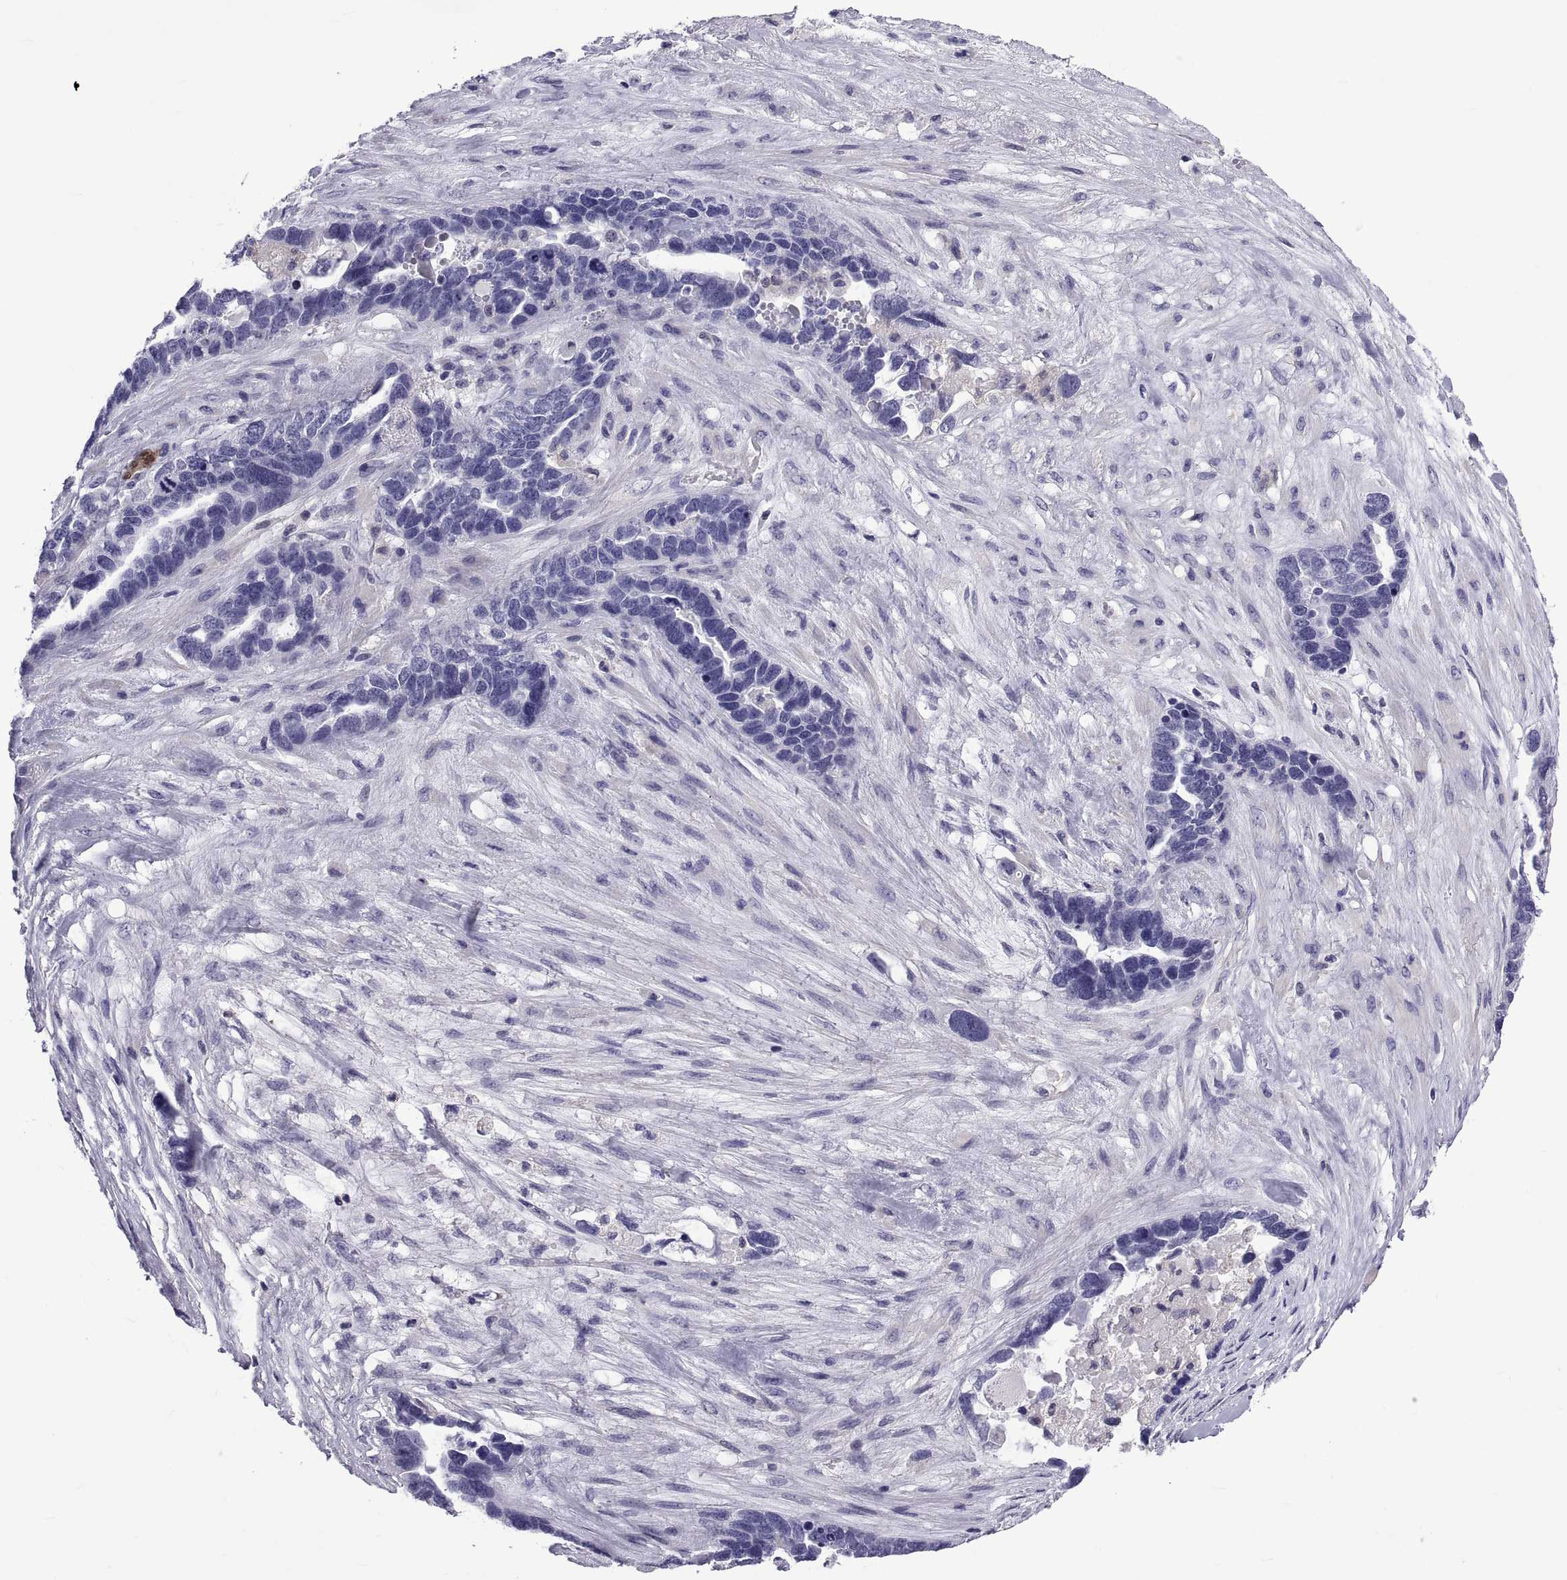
{"staining": {"intensity": "negative", "quantity": "none", "location": "none"}, "tissue": "ovarian cancer", "cell_type": "Tumor cells", "image_type": "cancer", "snomed": [{"axis": "morphology", "description": "Cystadenocarcinoma, serous, NOS"}, {"axis": "topography", "description": "Ovary"}], "caption": "Ovarian cancer (serous cystadenocarcinoma) was stained to show a protein in brown. There is no significant expression in tumor cells.", "gene": "LCN9", "patient": {"sex": "female", "age": 54}}